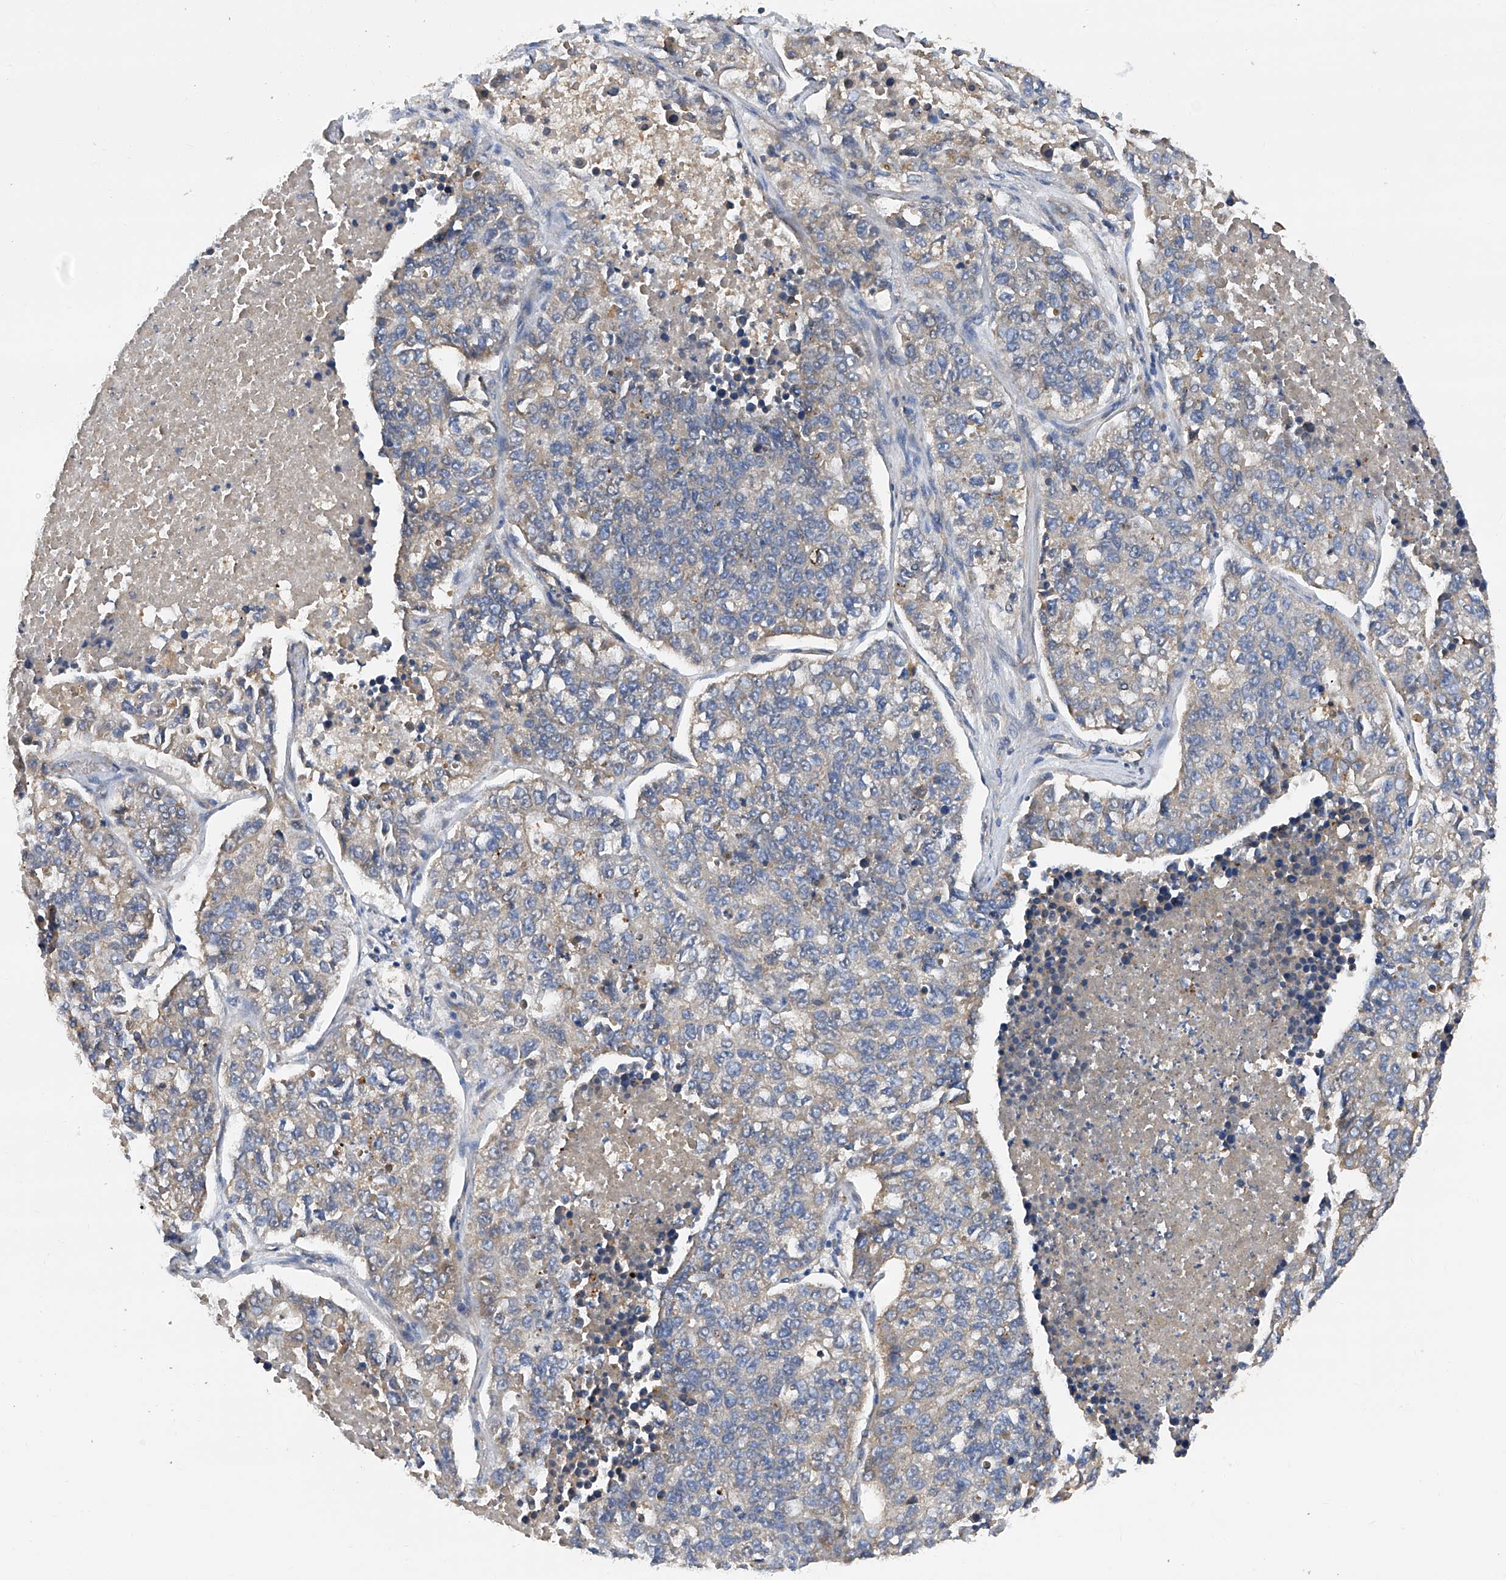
{"staining": {"intensity": "weak", "quantity": "<25%", "location": "cytoplasmic/membranous"}, "tissue": "lung cancer", "cell_type": "Tumor cells", "image_type": "cancer", "snomed": [{"axis": "morphology", "description": "Adenocarcinoma, NOS"}, {"axis": "topography", "description": "Lung"}], "caption": "Human adenocarcinoma (lung) stained for a protein using immunohistochemistry exhibits no positivity in tumor cells.", "gene": "PTK2", "patient": {"sex": "male", "age": 49}}